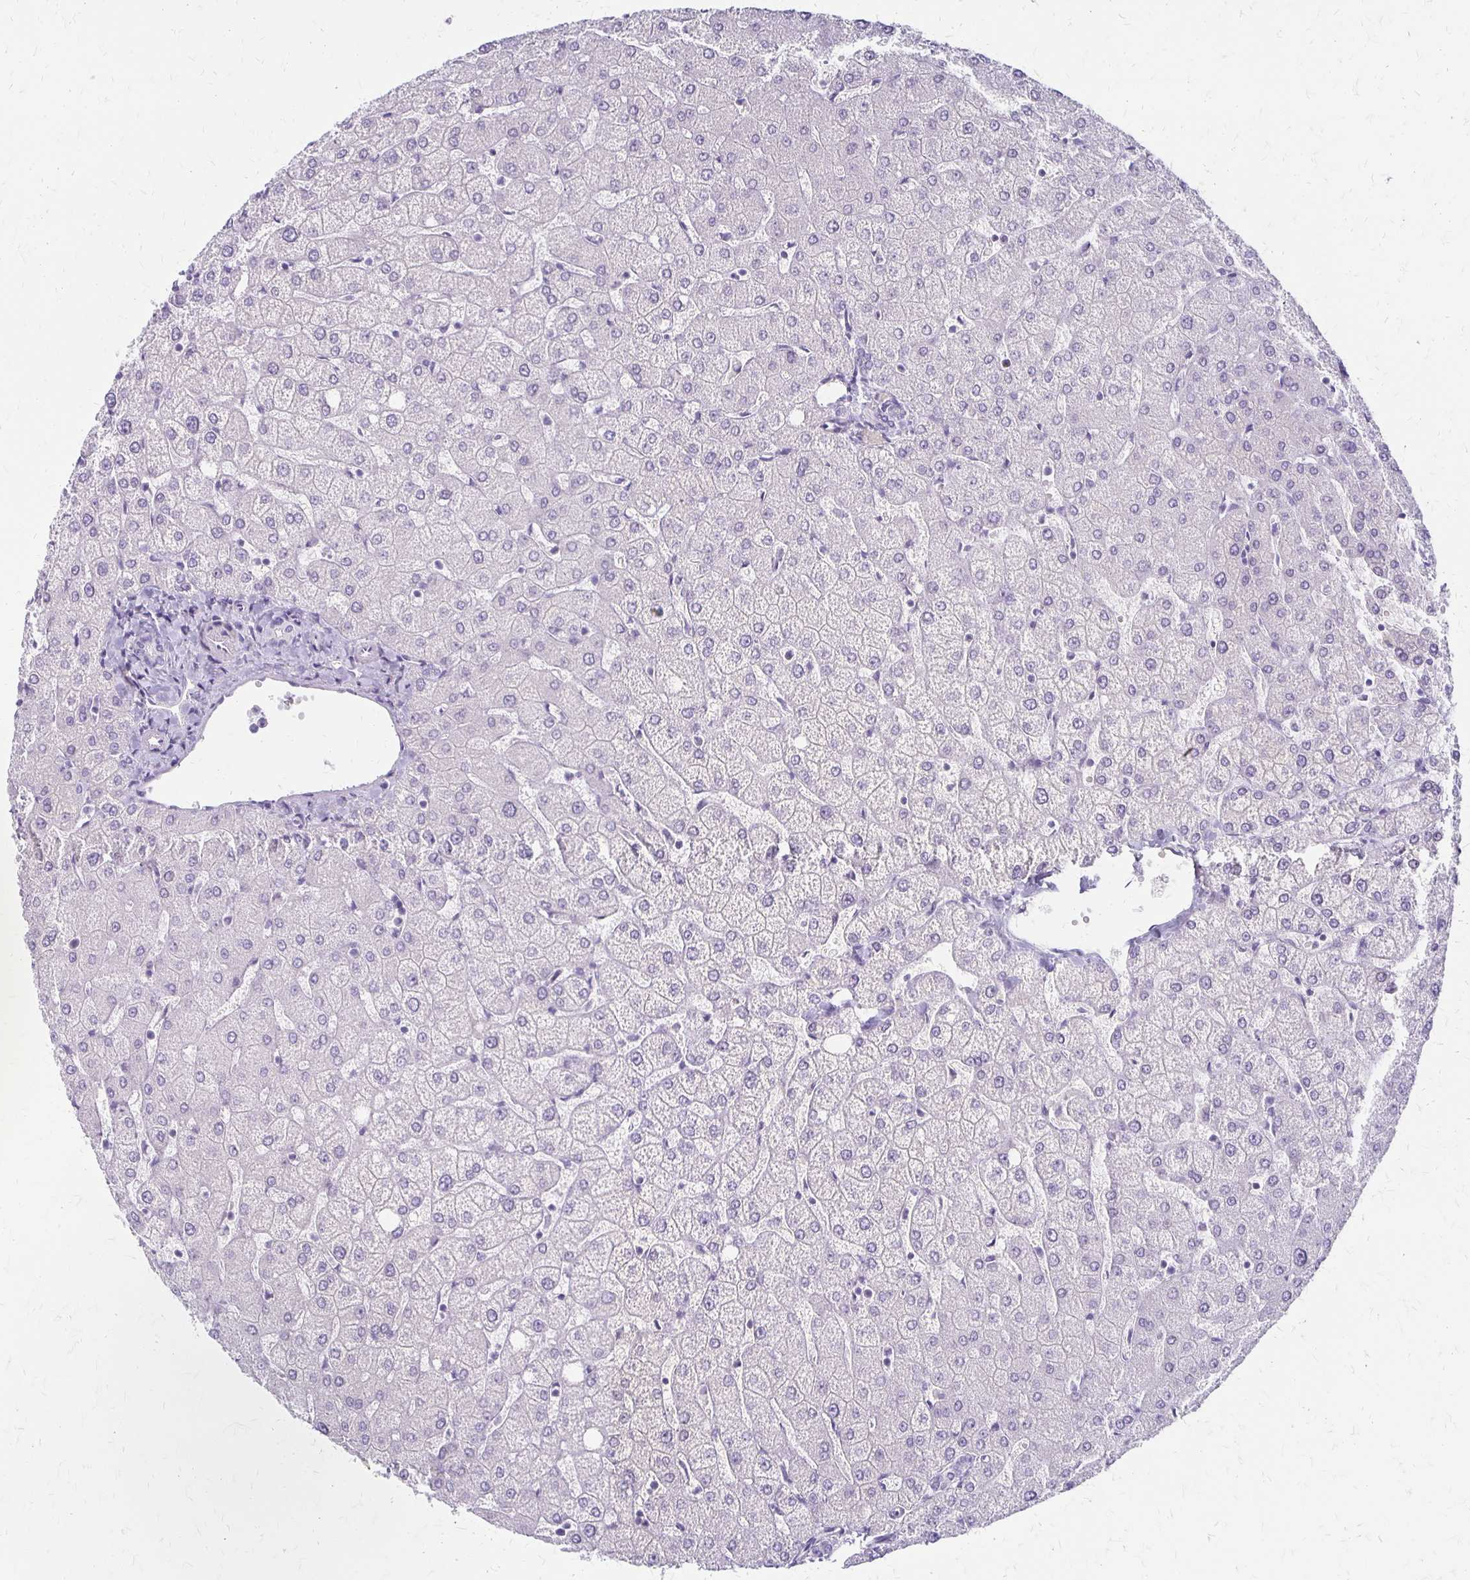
{"staining": {"intensity": "negative", "quantity": "none", "location": "none"}, "tissue": "liver", "cell_type": "Cholangiocytes", "image_type": "normal", "snomed": [{"axis": "morphology", "description": "Normal tissue, NOS"}, {"axis": "topography", "description": "Liver"}], "caption": "Immunohistochemistry (IHC) image of benign human liver stained for a protein (brown), which reveals no positivity in cholangiocytes. The staining is performed using DAB (3,3'-diaminobenzidine) brown chromogen with nuclei counter-stained in using hematoxylin.", "gene": "IVL", "patient": {"sex": "female", "age": 54}}